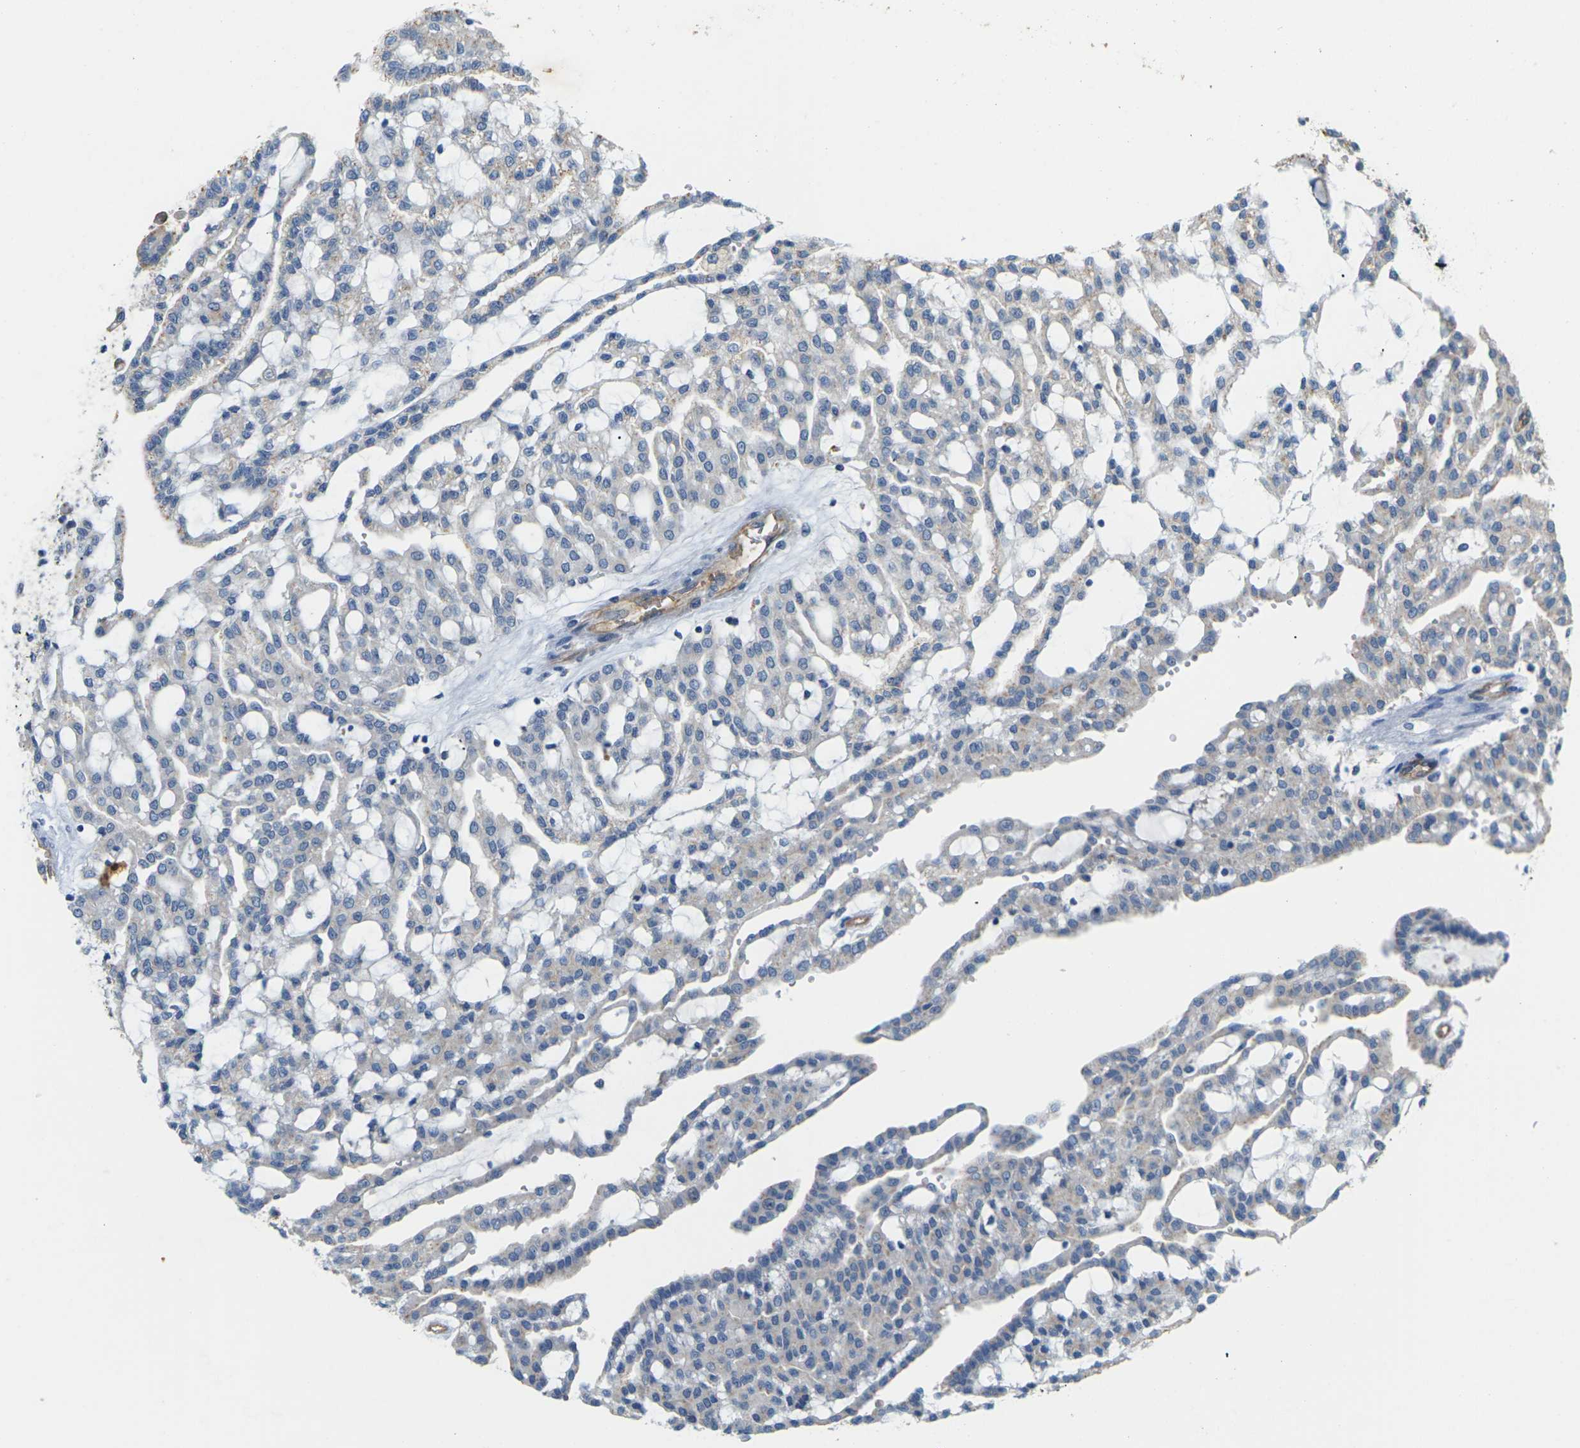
{"staining": {"intensity": "weak", "quantity": "<25%", "location": "cytoplasmic/membranous"}, "tissue": "renal cancer", "cell_type": "Tumor cells", "image_type": "cancer", "snomed": [{"axis": "morphology", "description": "Adenocarcinoma, NOS"}, {"axis": "topography", "description": "Kidney"}], "caption": "An immunohistochemistry micrograph of renal cancer is shown. There is no staining in tumor cells of renal cancer. (DAB IHC visualized using brightfield microscopy, high magnification).", "gene": "ITGA5", "patient": {"sex": "male", "age": 63}}